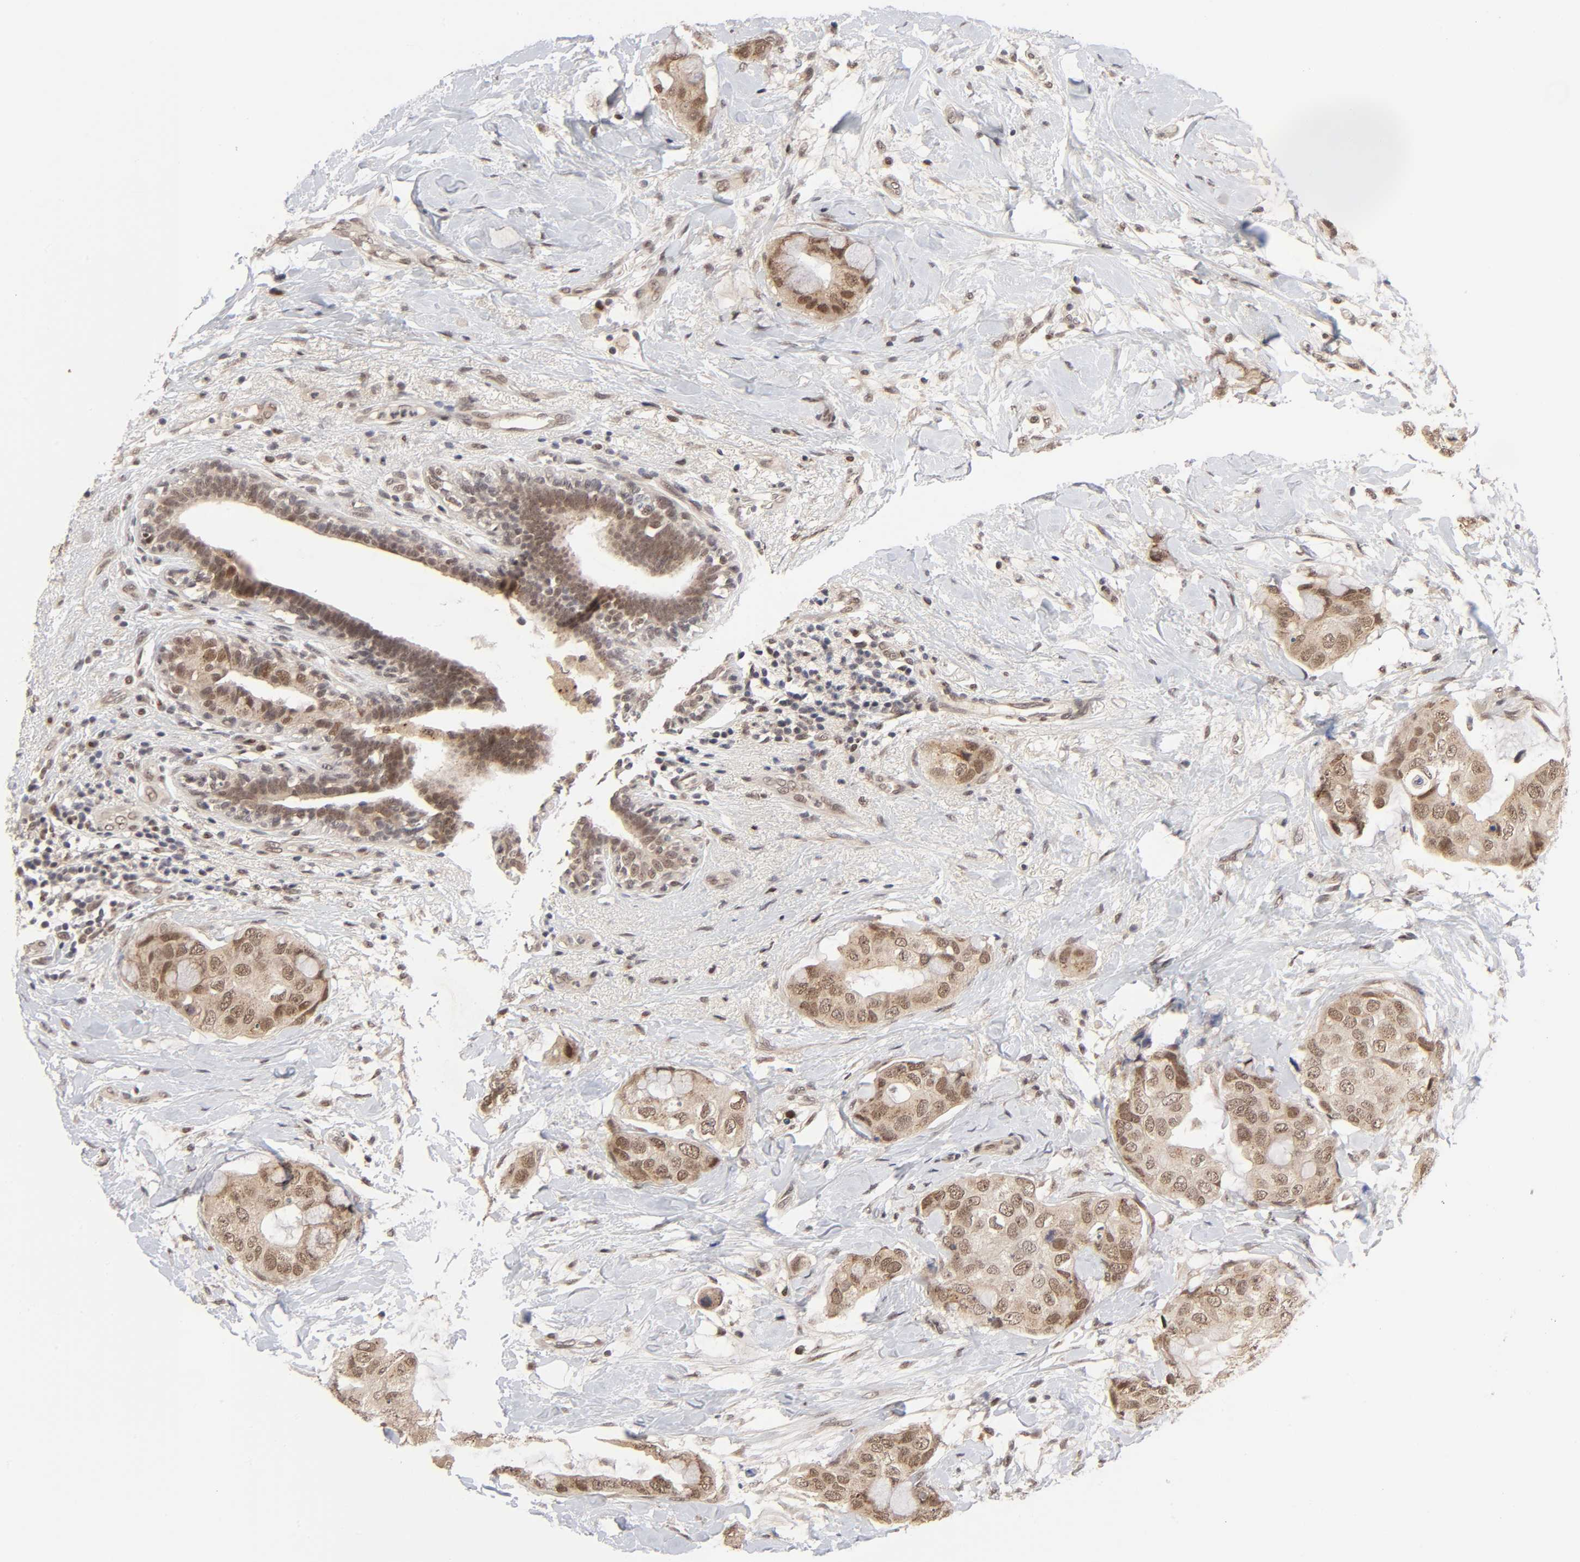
{"staining": {"intensity": "moderate", "quantity": ">75%", "location": "cytoplasmic/membranous,nuclear"}, "tissue": "breast cancer", "cell_type": "Tumor cells", "image_type": "cancer", "snomed": [{"axis": "morphology", "description": "Duct carcinoma"}, {"axis": "topography", "description": "Breast"}], "caption": "Moderate cytoplasmic/membranous and nuclear protein staining is seen in about >75% of tumor cells in infiltrating ductal carcinoma (breast). (DAB (3,3'-diaminobenzidine) IHC with brightfield microscopy, high magnification).", "gene": "EP300", "patient": {"sex": "female", "age": 40}}